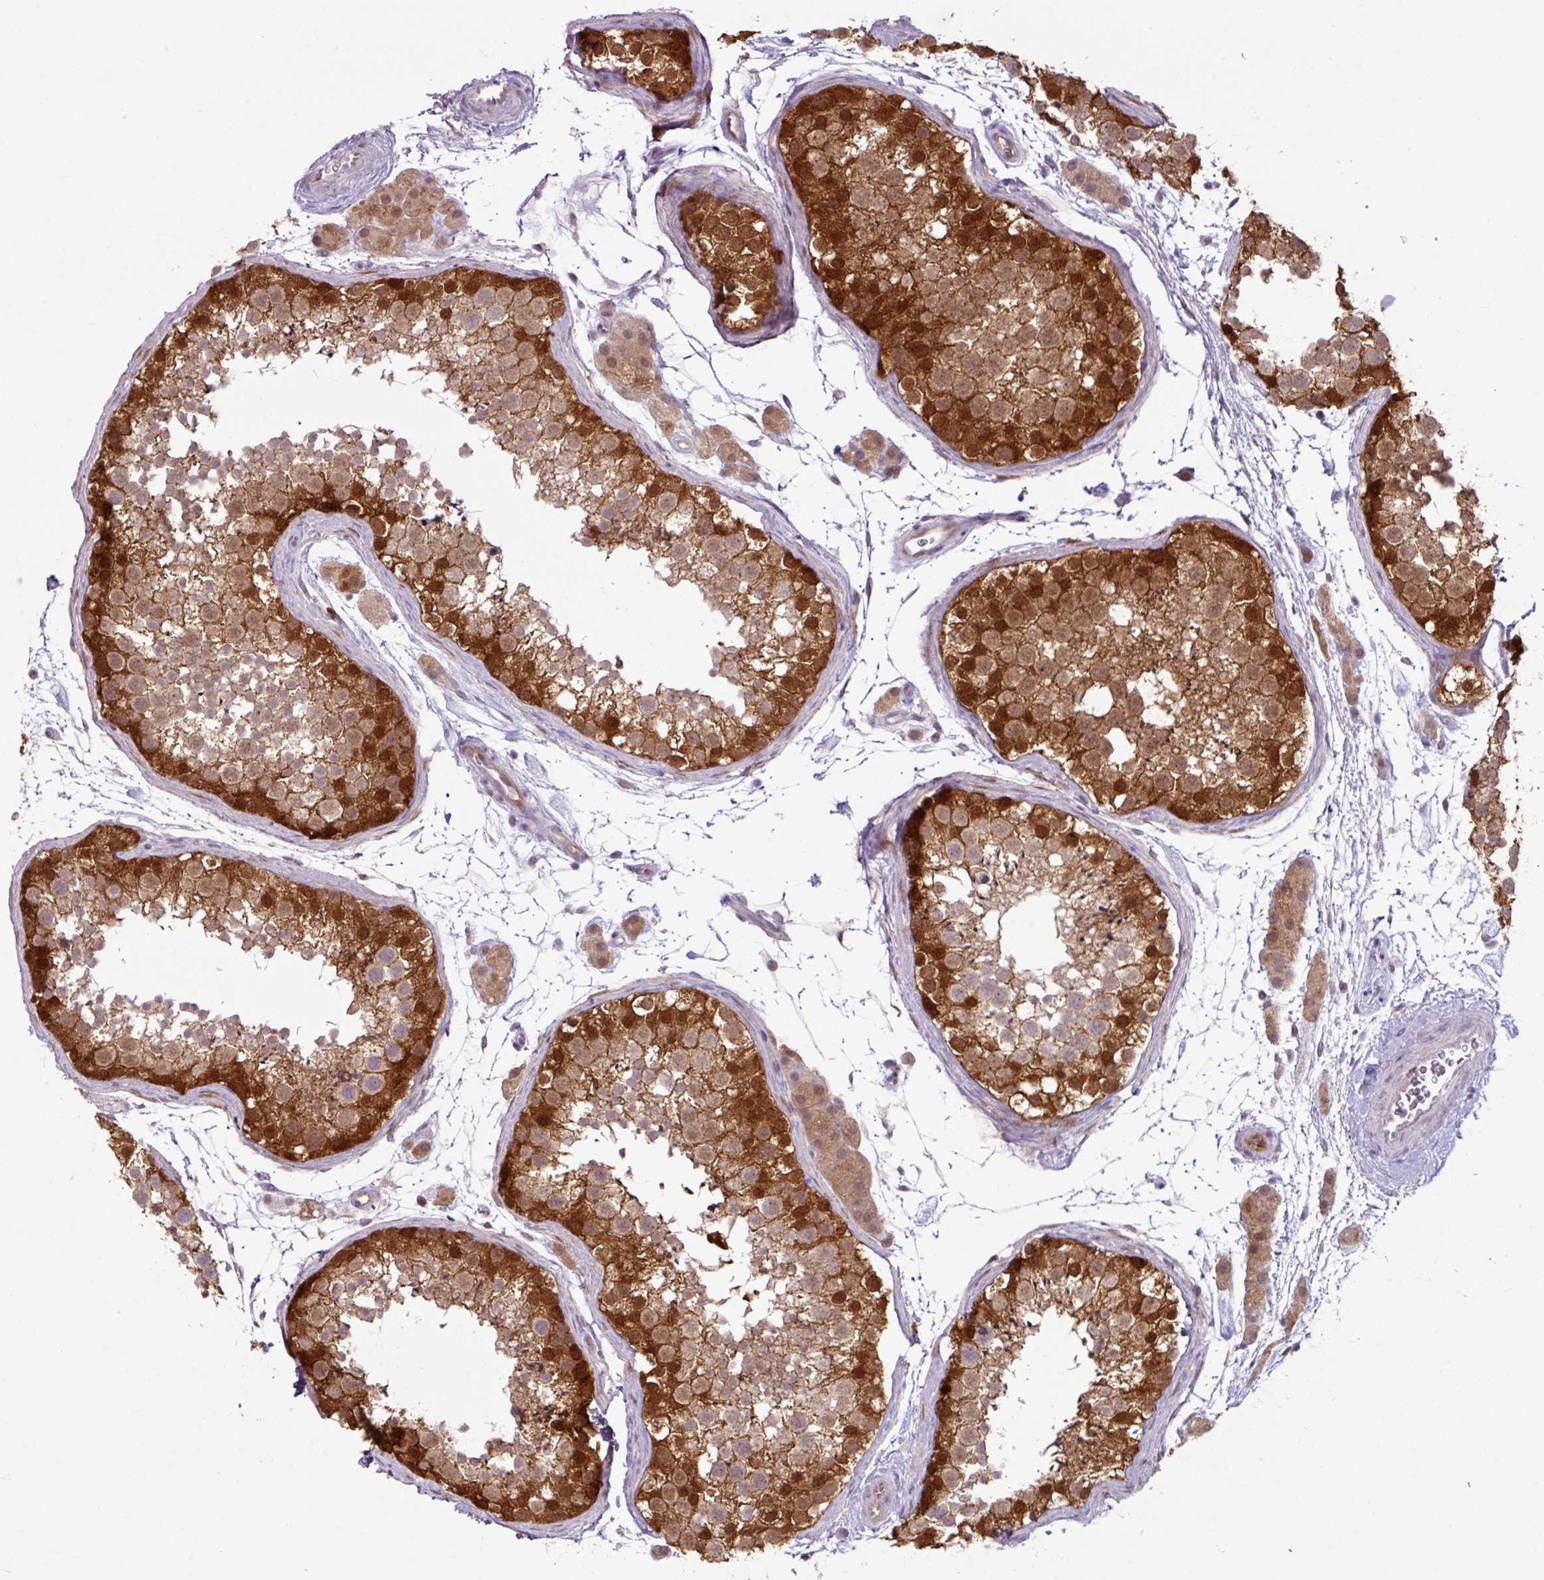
{"staining": {"intensity": "strong", "quantity": ">75%", "location": "cytoplasmic/membranous,nuclear"}, "tissue": "testis", "cell_type": "Cells in seminiferous ducts", "image_type": "normal", "snomed": [{"axis": "morphology", "description": "Normal tissue, NOS"}, {"axis": "topography", "description": "Testis"}], "caption": "Protein staining of unremarkable testis exhibits strong cytoplasmic/membranous,nuclear staining in about >75% of cells in seminiferous ducts. (brown staining indicates protein expression, while blue staining denotes nuclei).", "gene": "TTLL12", "patient": {"sex": "male", "age": 41}}